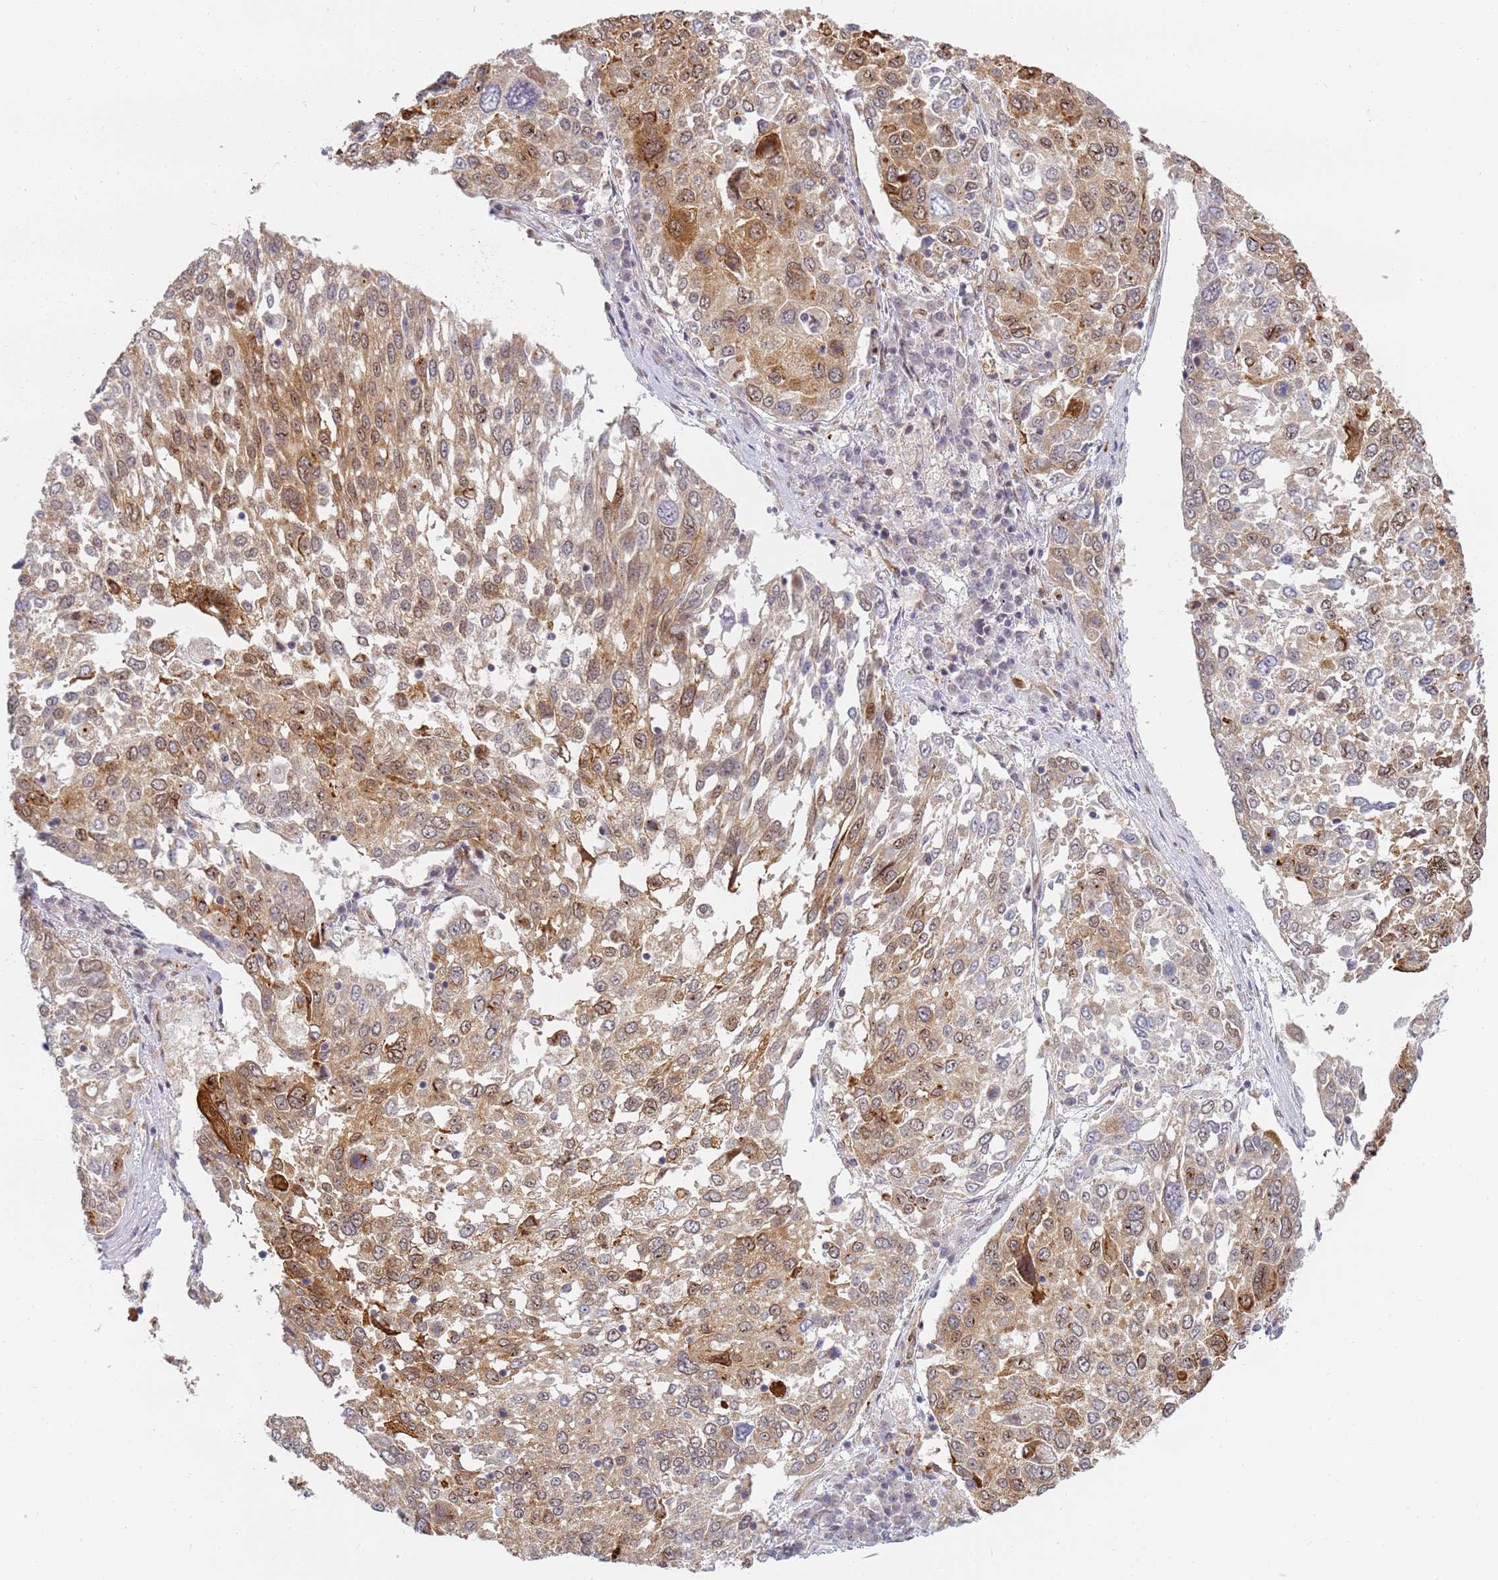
{"staining": {"intensity": "moderate", "quantity": ">75%", "location": "cytoplasmic/membranous,nuclear"}, "tissue": "lung cancer", "cell_type": "Tumor cells", "image_type": "cancer", "snomed": [{"axis": "morphology", "description": "Squamous cell carcinoma, NOS"}, {"axis": "topography", "description": "Lung"}], "caption": "Lung cancer was stained to show a protein in brown. There is medium levels of moderate cytoplasmic/membranous and nuclear positivity in approximately >75% of tumor cells.", "gene": "CEP170", "patient": {"sex": "male", "age": 65}}